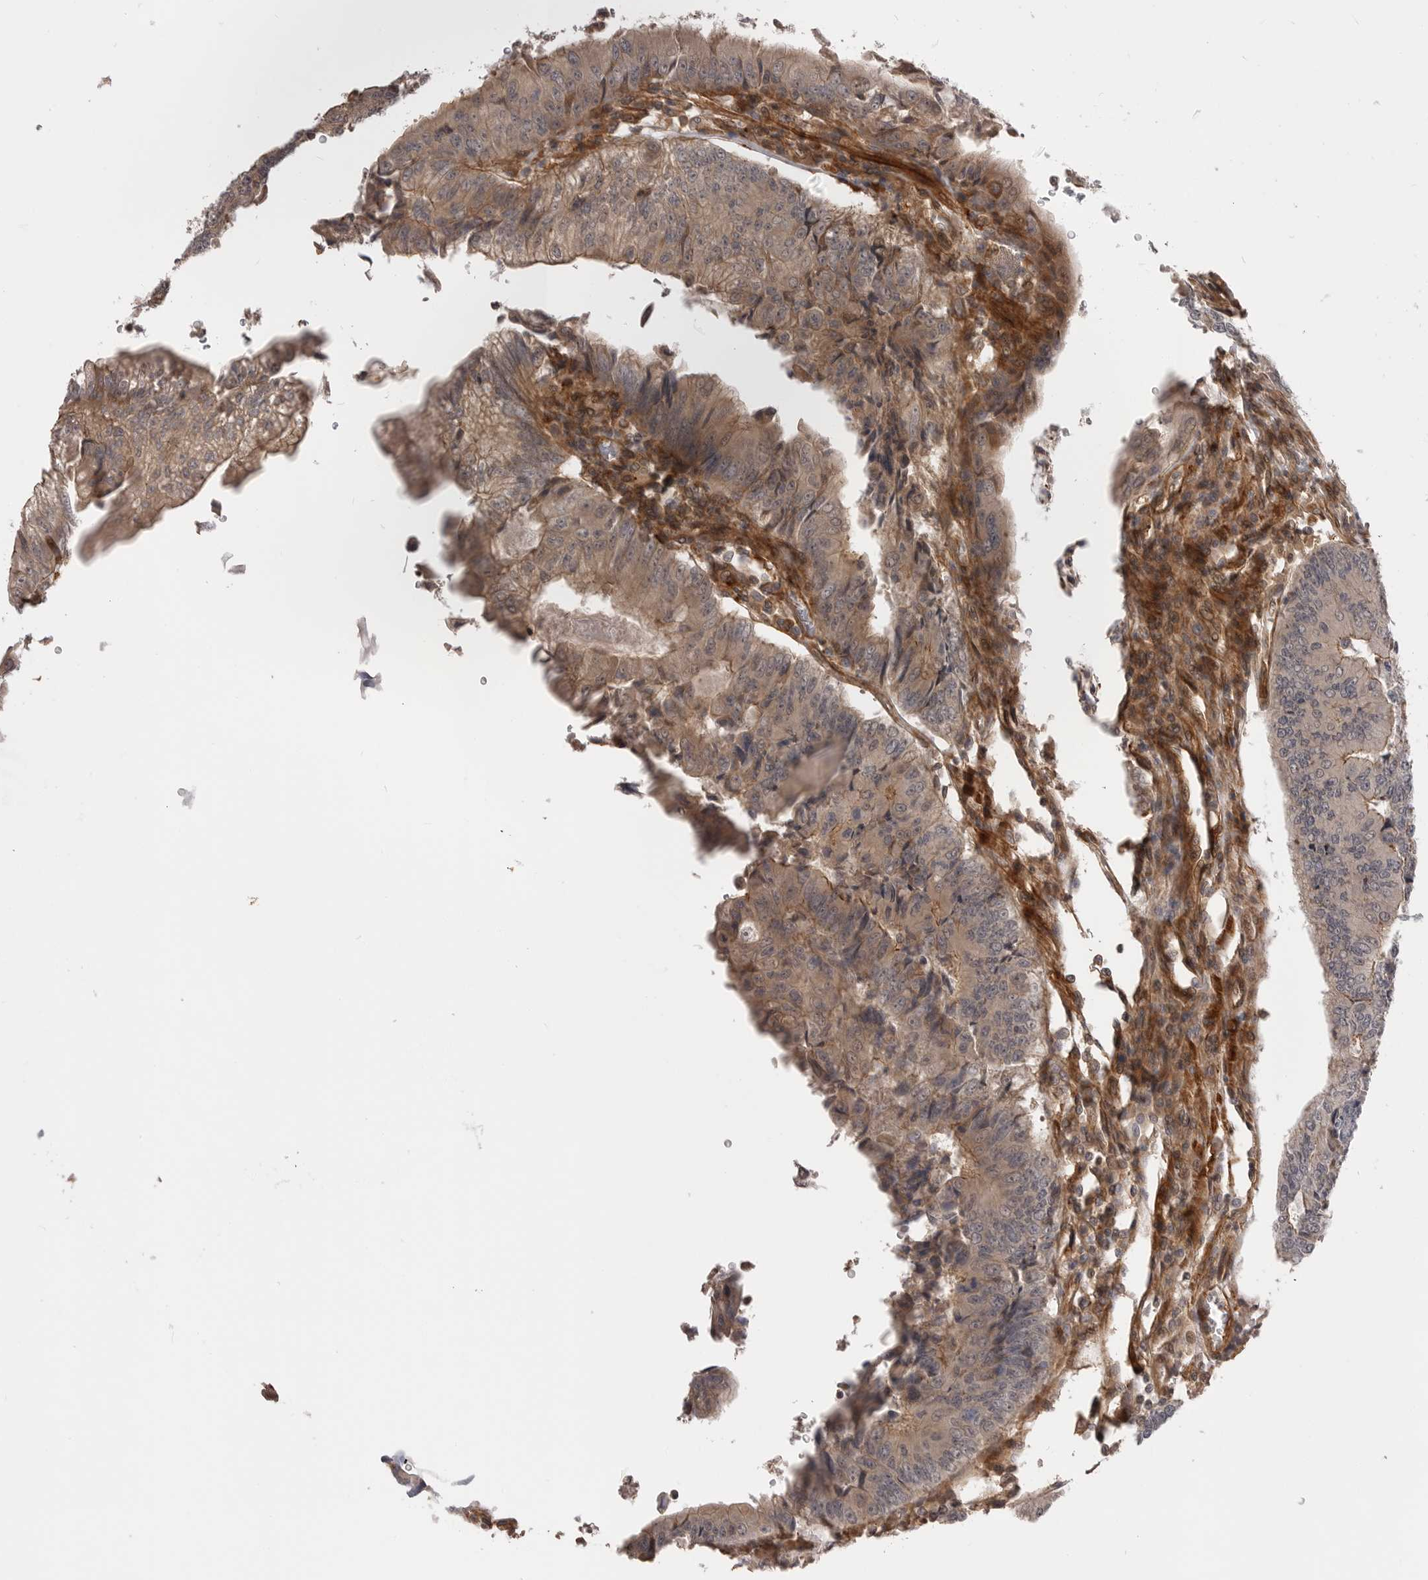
{"staining": {"intensity": "moderate", "quantity": "<25%", "location": "cytoplasmic/membranous"}, "tissue": "colorectal cancer", "cell_type": "Tumor cells", "image_type": "cancer", "snomed": [{"axis": "morphology", "description": "Adenocarcinoma, NOS"}, {"axis": "topography", "description": "Colon"}], "caption": "Human colorectal cancer stained with a brown dye reveals moderate cytoplasmic/membranous positive expression in approximately <25% of tumor cells.", "gene": "TRIM56", "patient": {"sex": "female", "age": 67}}